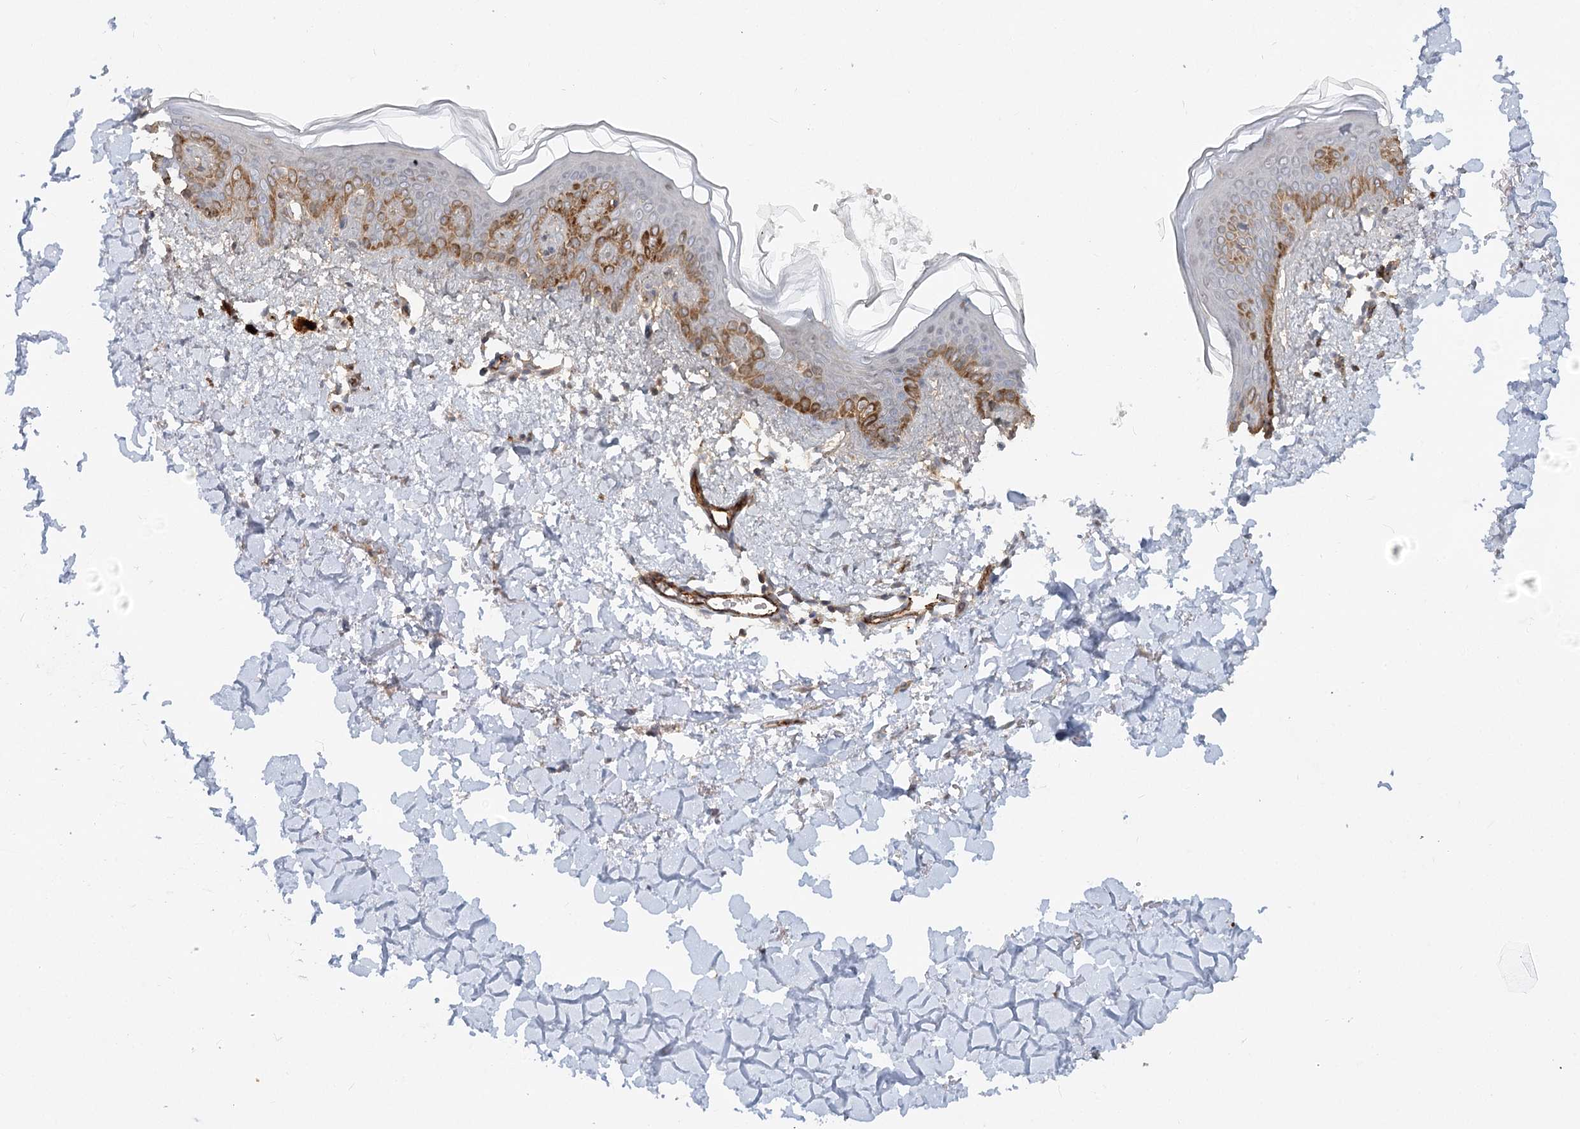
{"staining": {"intensity": "negative", "quantity": "none", "location": "none"}, "tissue": "skin", "cell_type": "Fibroblasts", "image_type": "normal", "snomed": [{"axis": "morphology", "description": "Normal tissue, NOS"}, {"axis": "topography", "description": "Skin"}], "caption": "This is a histopathology image of immunohistochemistry (IHC) staining of benign skin, which shows no staining in fibroblasts.", "gene": "KBTBD4", "patient": {"sex": "female", "age": 46}}